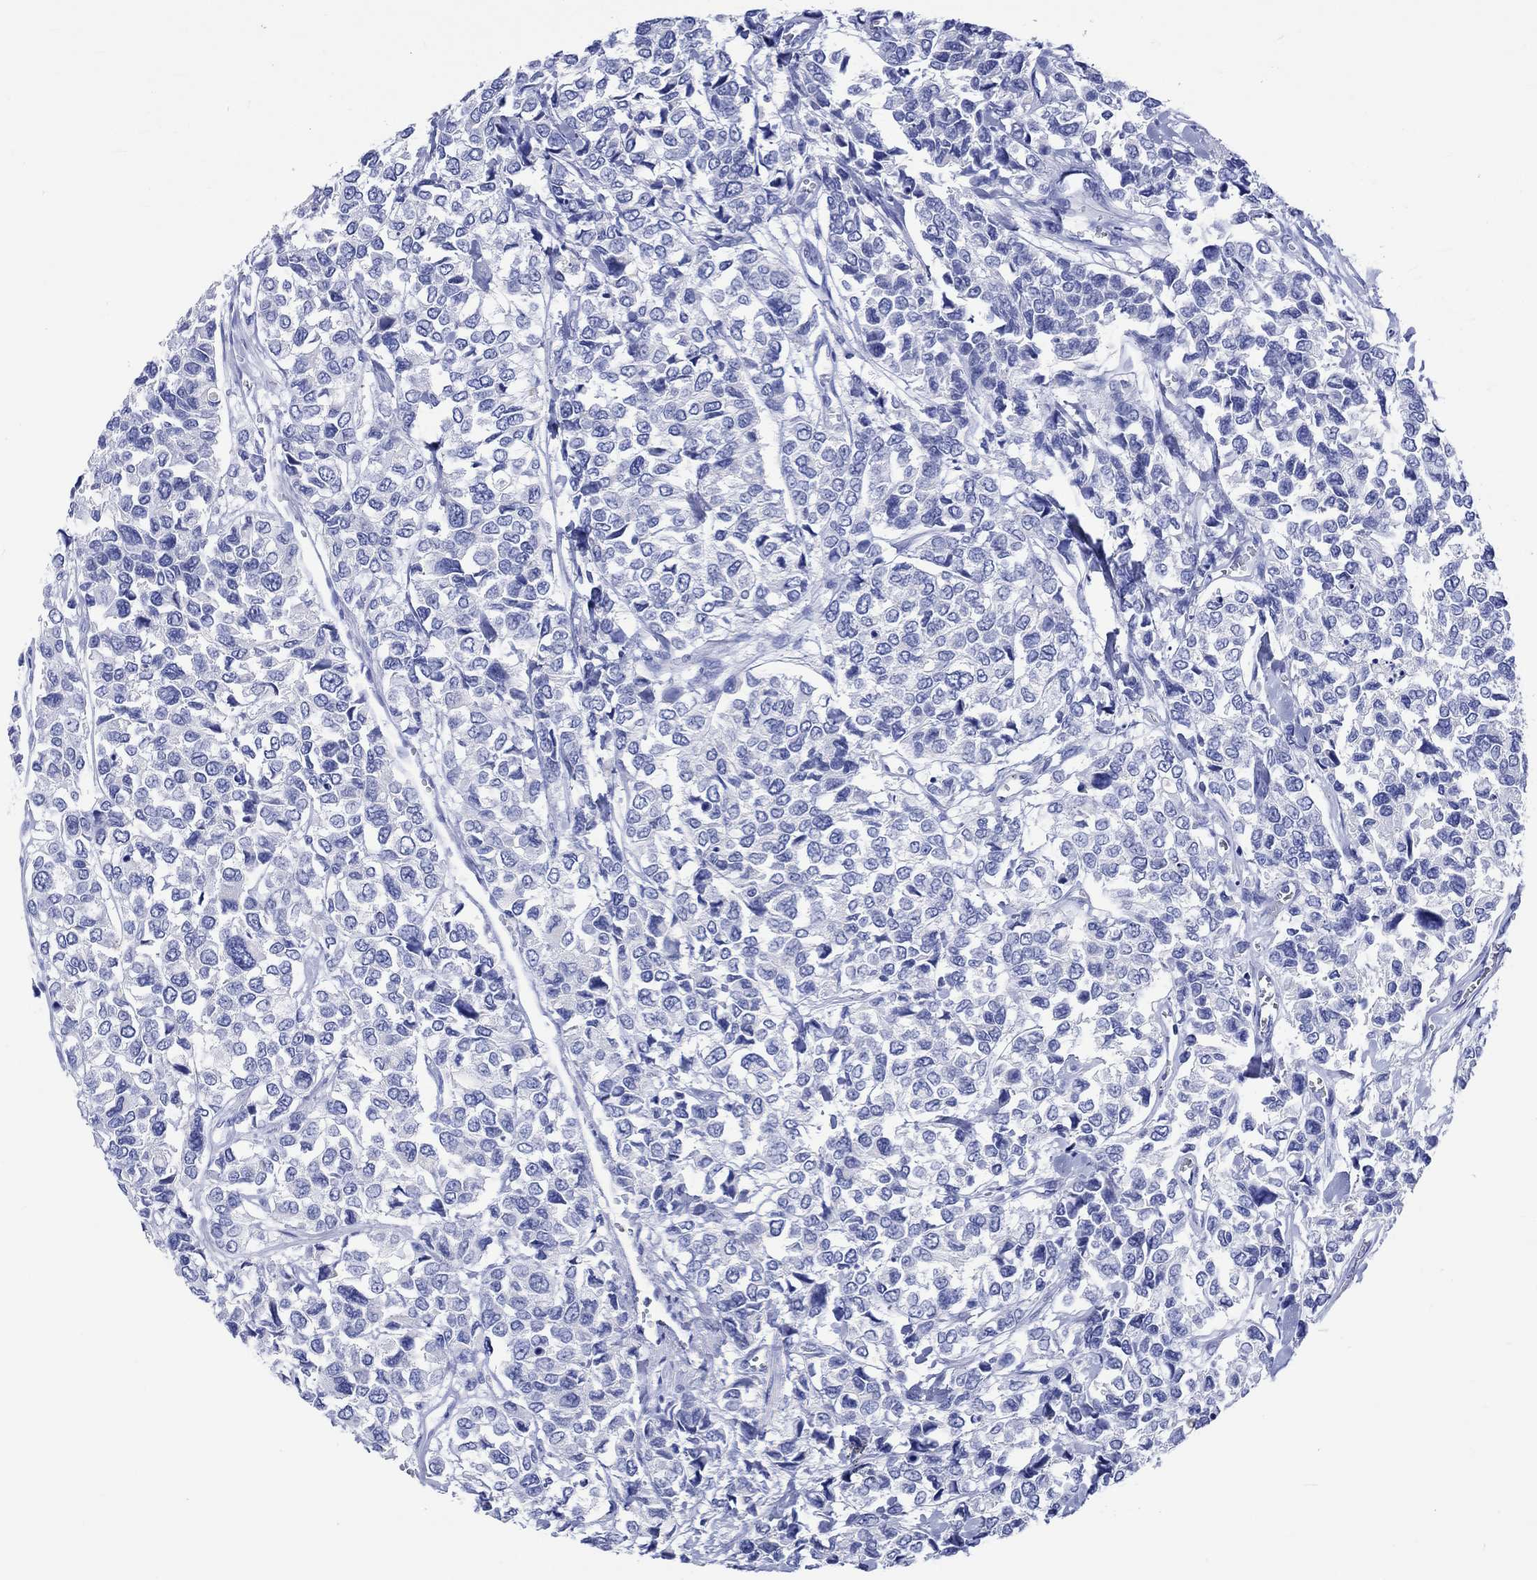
{"staining": {"intensity": "negative", "quantity": "none", "location": "none"}, "tissue": "urothelial cancer", "cell_type": "Tumor cells", "image_type": "cancer", "snomed": [{"axis": "morphology", "description": "Urothelial carcinoma, High grade"}, {"axis": "topography", "description": "Urinary bladder"}], "caption": "Tumor cells show no significant protein expression in urothelial cancer. The staining is performed using DAB (3,3'-diaminobenzidine) brown chromogen with nuclei counter-stained in using hematoxylin.", "gene": "KLHL33", "patient": {"sex": "male", "age": 77}}